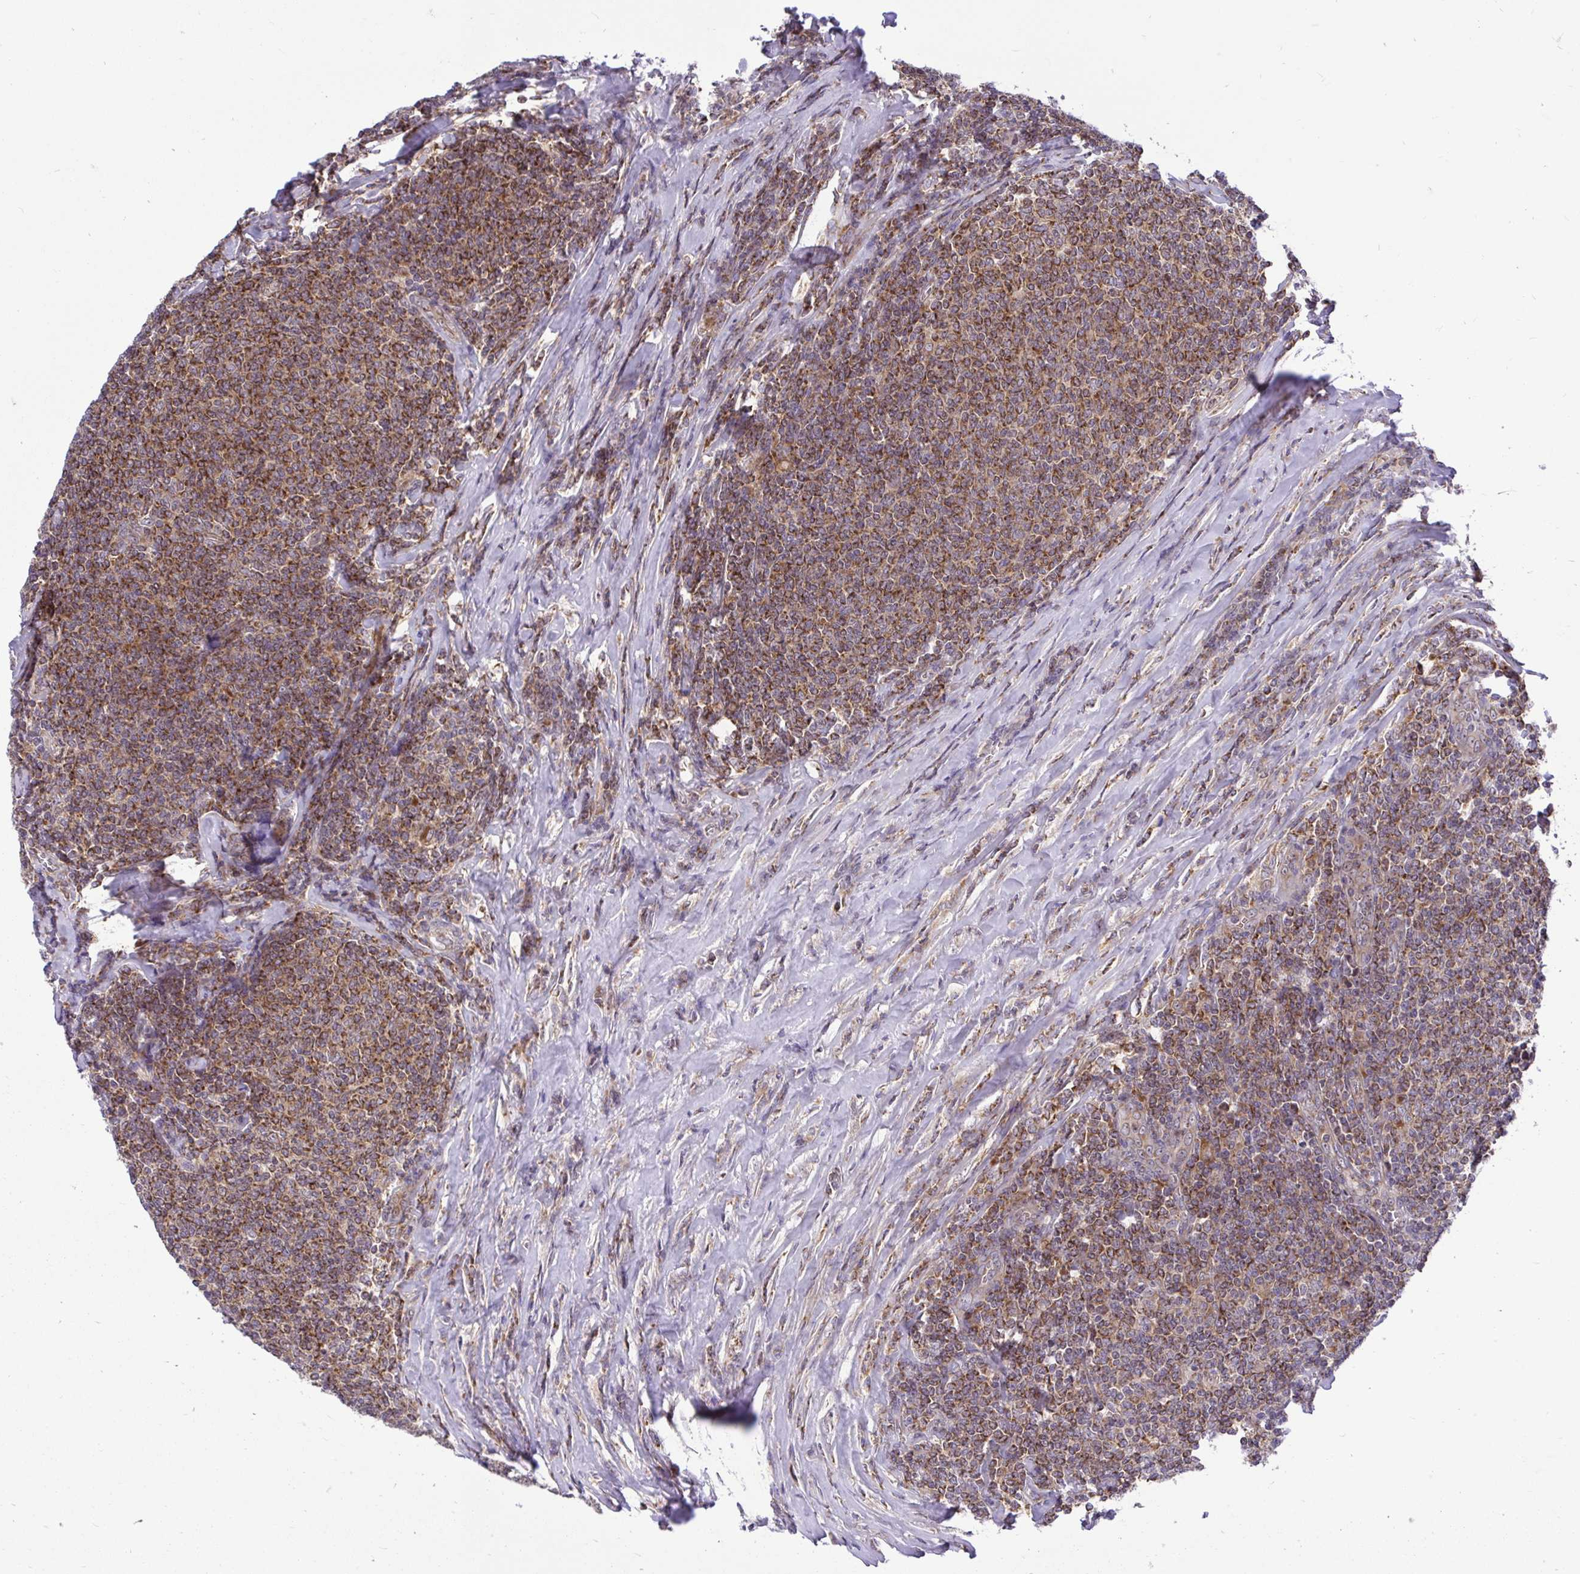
{"staining": {"intensity": "strong", "quantity": ">75%", "location": "cytoplasmic/membranous"}, "tissue": "lymphoma", "cell_type": "Tumor cells", "image_type": "cancer", "snomed": [{"axis": "morphology", "description": "Malignant lymphoma, non-Hodgkin's type, Low grade"}, {"axis": "topography", "description": "Lymph node"}], "caption": "Tumor cells exhibit high levels of strong cytoplasmic/membranous expression in about >75% of cells in lymphoma.", "gene": "VTI1B", "patient": {"sex": "male", "age": 52}}